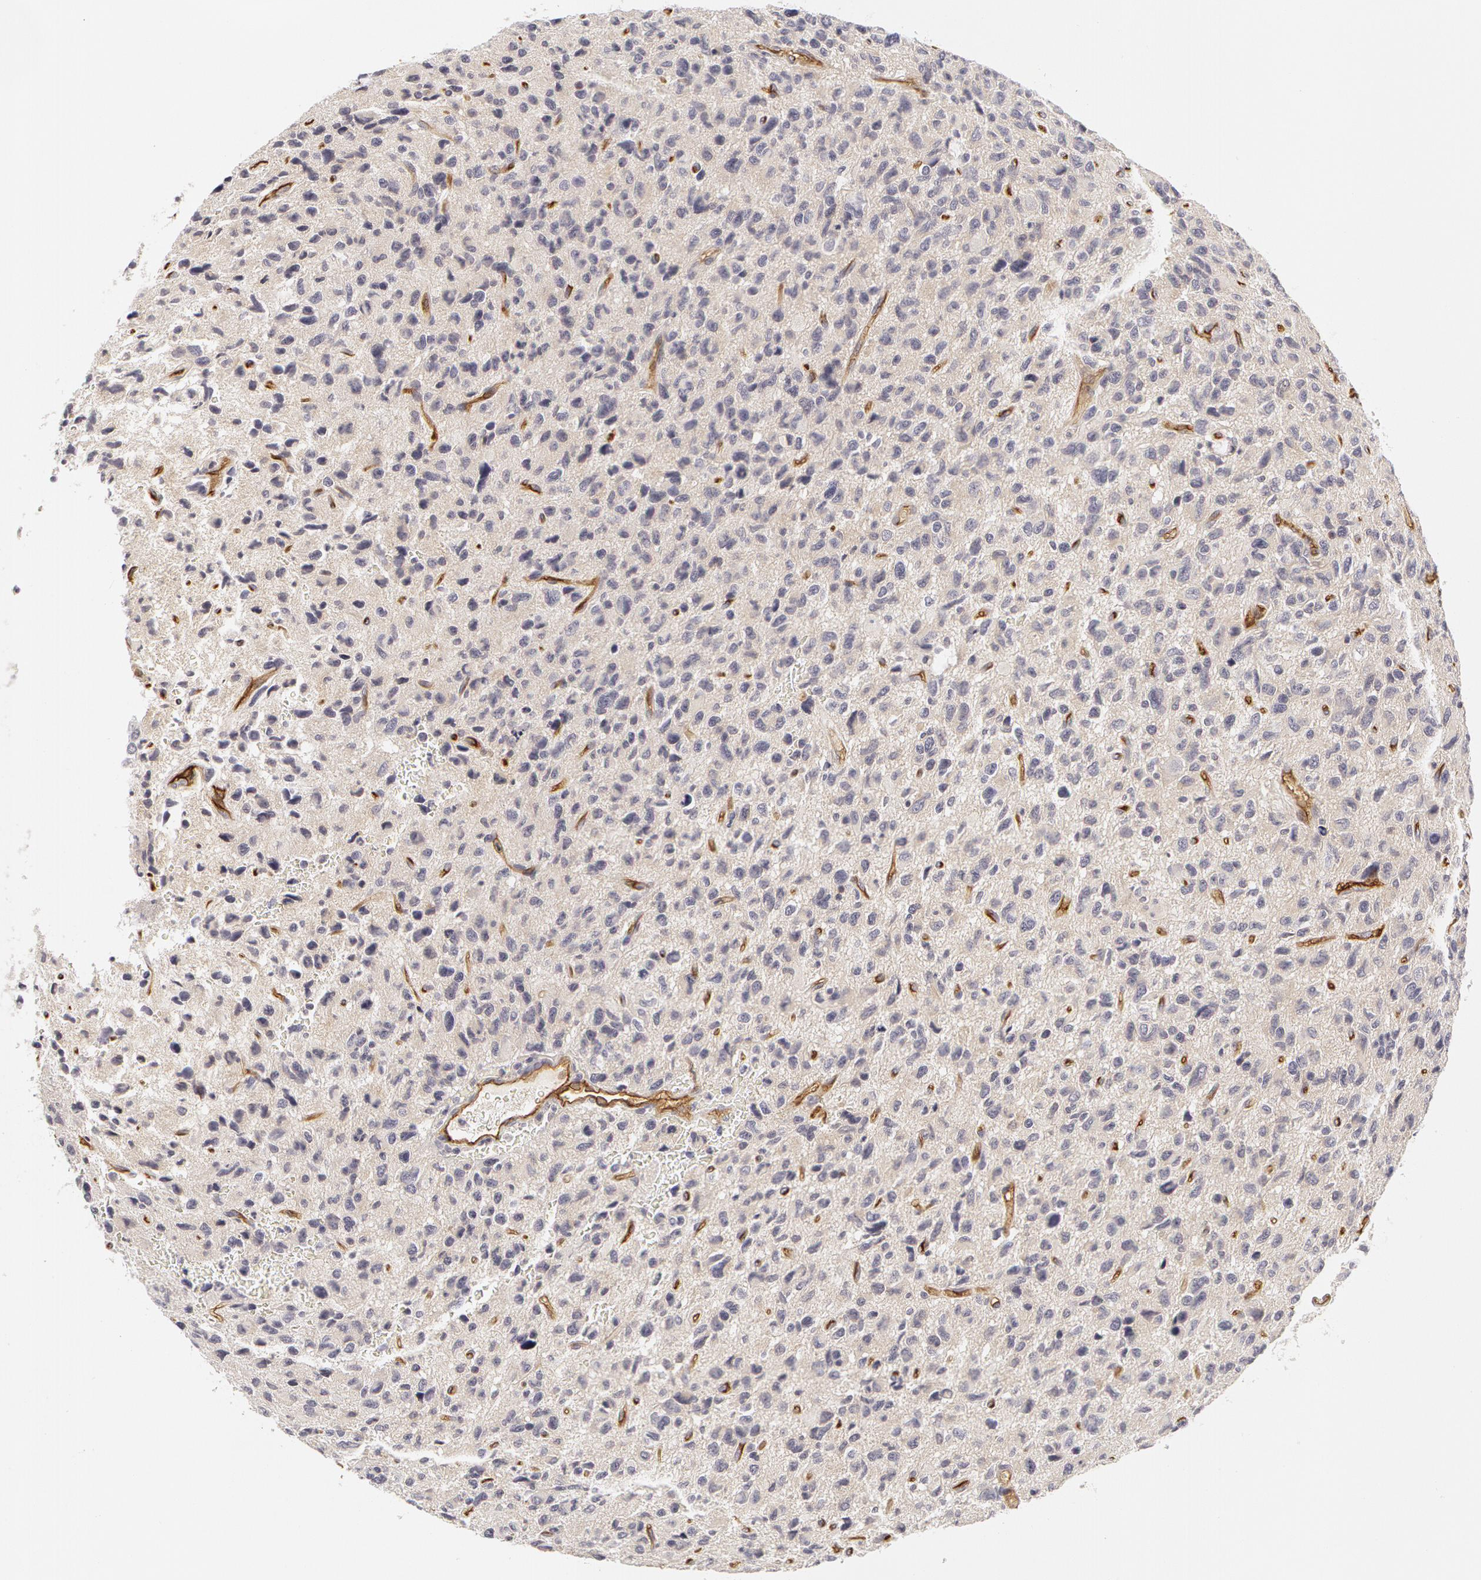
{"staining": {"intensity": "weak", "quantity": "25%-75%", "location": "cytoplasmic/membranous"}, "tissue": "glioma", "cell_type": "Tumor cells", "image_type": "cancer", "snomed": [{"axis": "morphology", "description": "Glioma, malignant, High grade"}, {"axis": "topography", "description": "Brain"}], "caption": "Immunohistochemical staining of high-grade glioma (malignant) reveals low levels of weak cytoplasmic/membranous protein staining in about 25%-75% of tumor cells.", "gene": "ABCB1", "patient": {"sex": "female", "age": 60}}